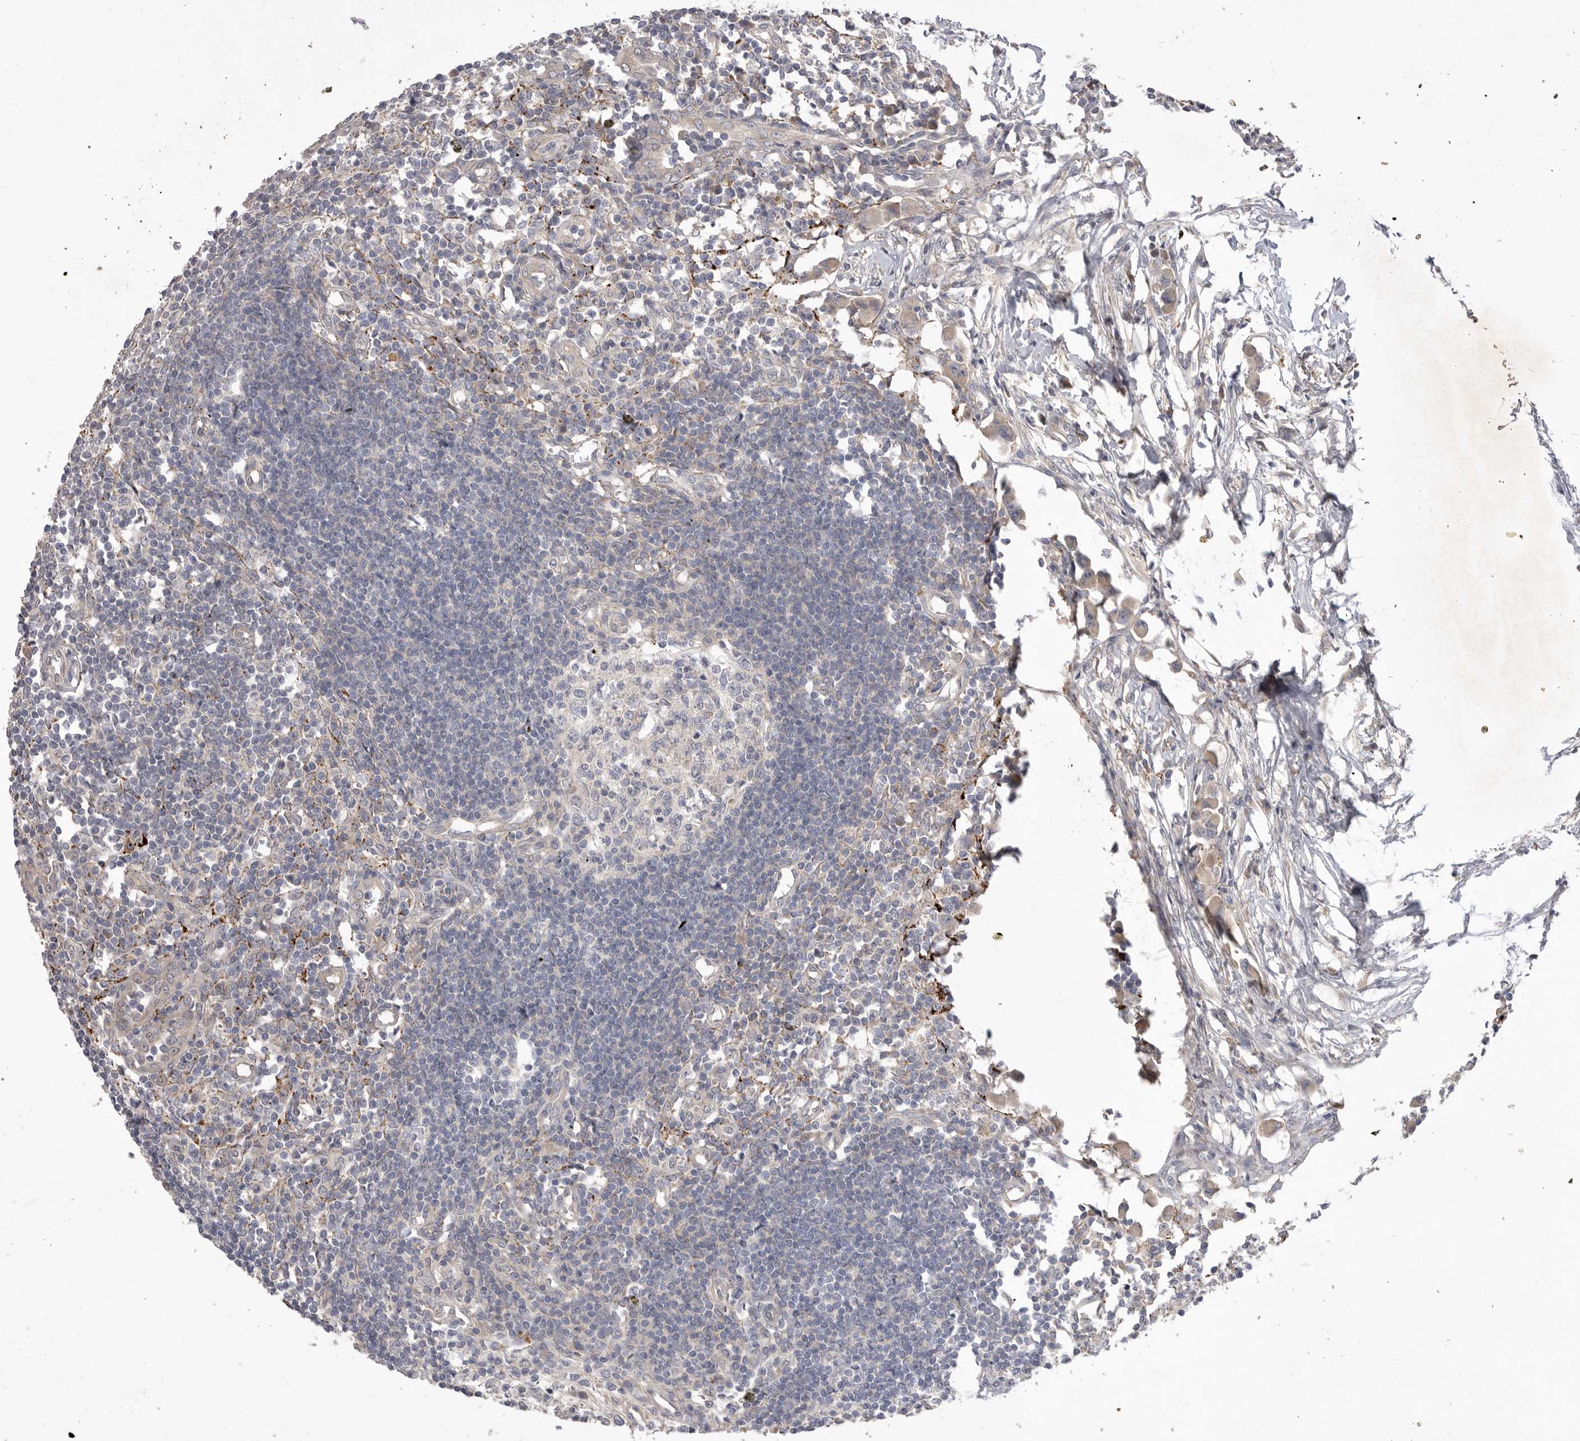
{"staining": {"intensity": "weak", "quantity": "<25%", "location": "cytoplasmic/membranous"}, "tissue": "lymph node", "cell_type": "Germinal center cells", "image_type": "normal", "snomed": [{"axis": "morphology", "description": "Normal tissue, NOS"}, {"axis": "morphology", "description": "Malignant melanoma, Metastatic site"}, {"axis": "topography", "description": "Lymph node"}], "caption": "Immunohistochemistry (IHC) histopathology image of benign lymph node: human lymph node stained with DAB reveals no significant protein expression in germinal center cells.", "gene": "DHDDS", "patient": {"sex": "male", "age": 41}}